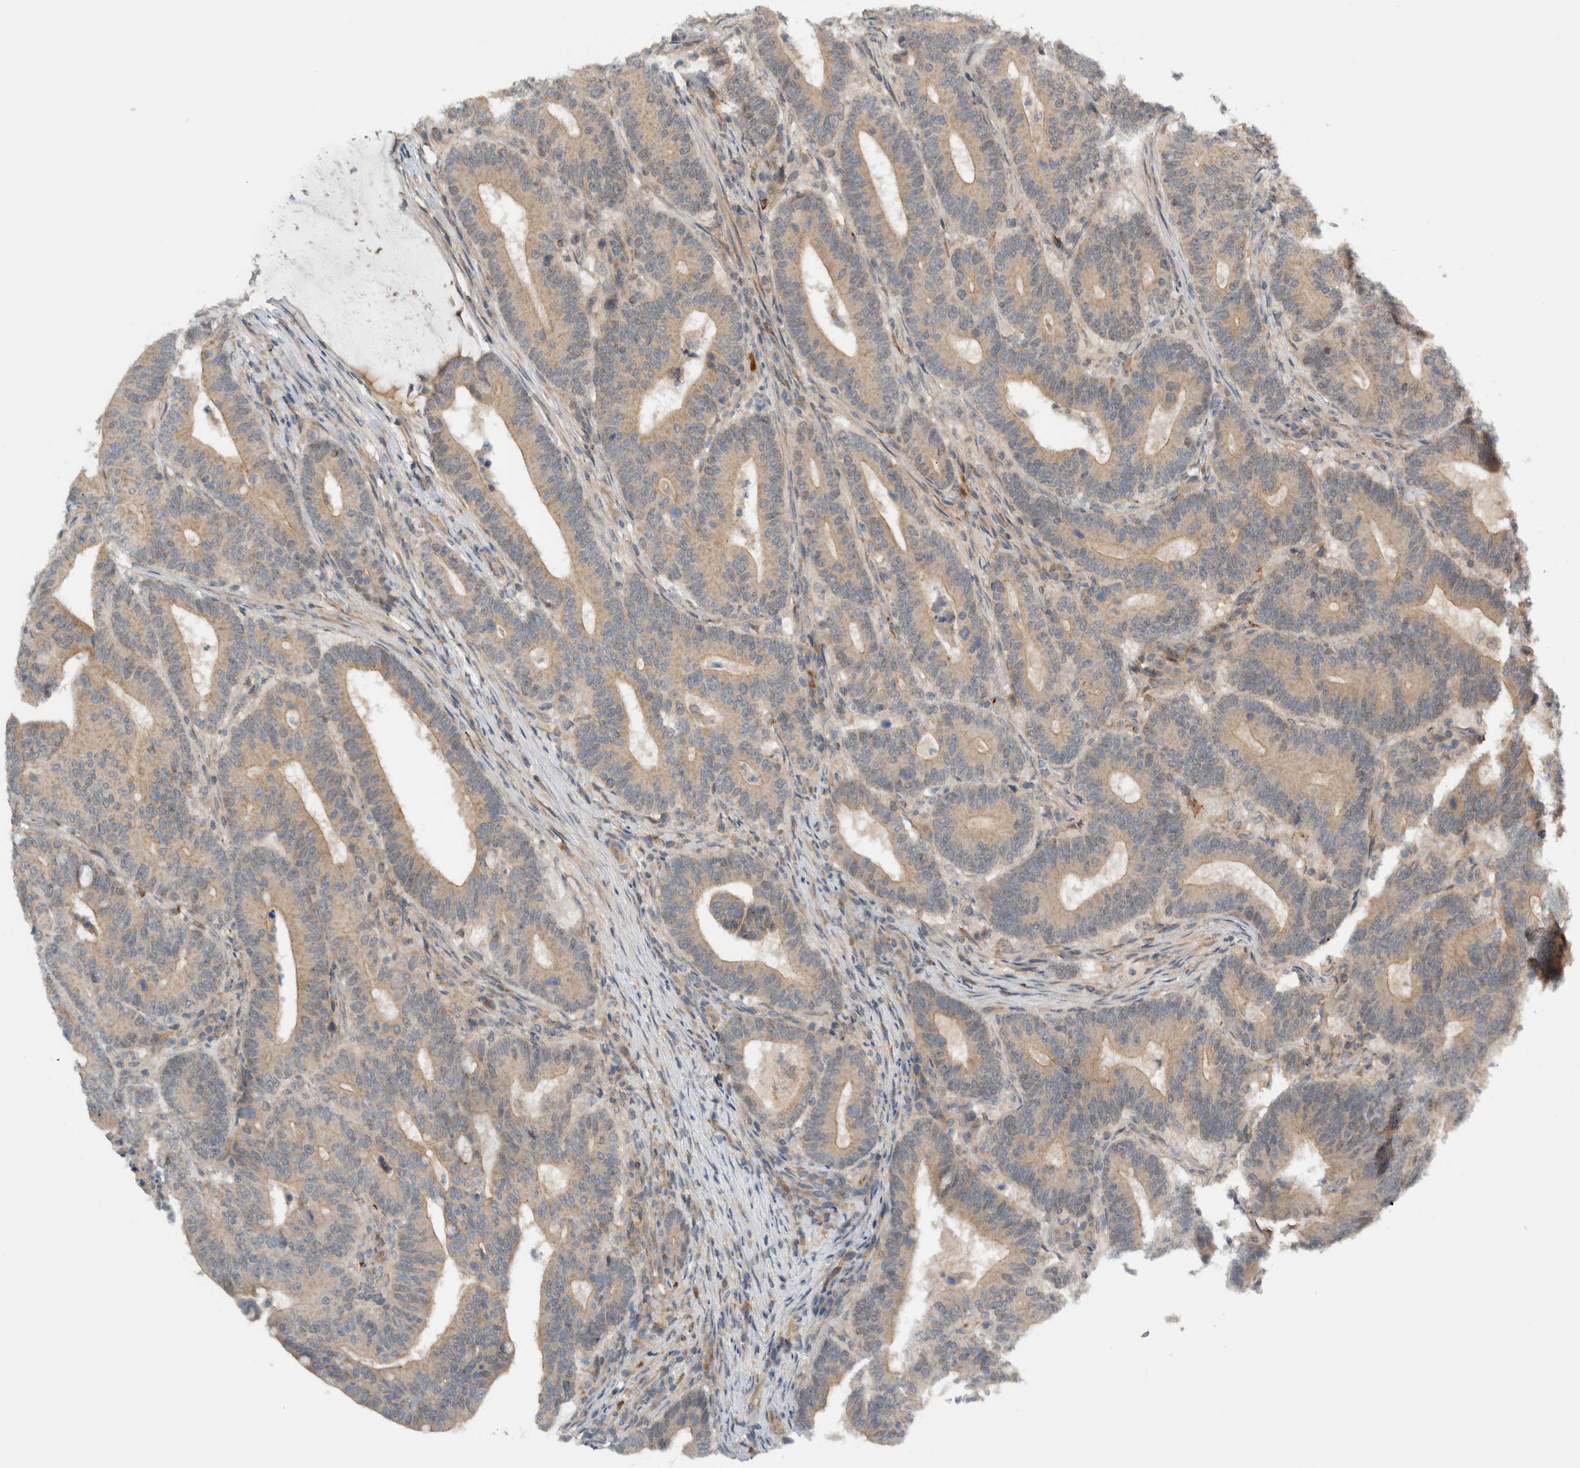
{"staining": {"intensity": "moderate", "quantity": ">75%", "location": "cytoplasmic/membranous,nuclear"}, "tissue": "colorectal cancer", "cell_type": "Tumor cells", "image_type": "cancer", "snomed": [{"axis": "morphology", "description": "Adenocarcinoma, NOS"}, {"axis": "topography", "description": "Colon"}], "caption": "High-power microscopy captured an immunohistochemistry histopathology image of colorectal cancer, revealing moderate cytoplasmic/membranous and nuclear expression in about >75% of tumor cells. The staining is performed using DAB brown chromogen to label protein expression. The nuclei are counter-stained blue using hematoxylin.", "gene": "MPRIP", "patient": {"sex": "female", "age": 66}}